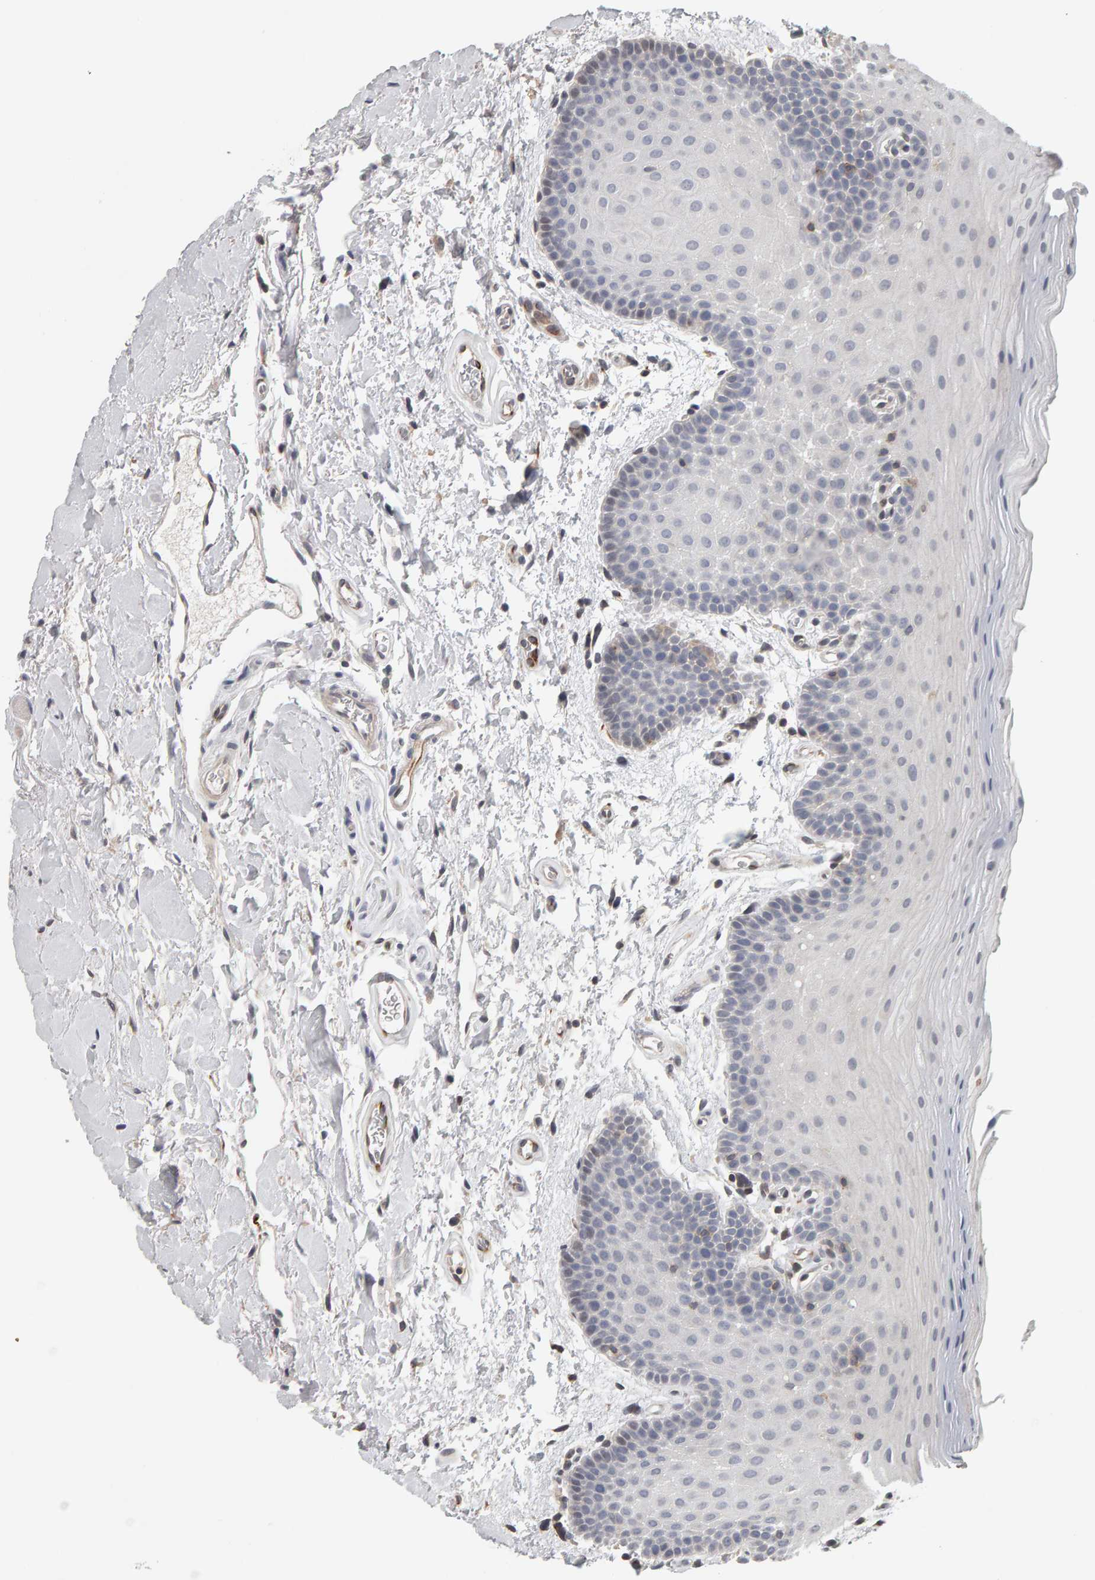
{"staining": {"intensity": "weak", "quantity": "<25%", "location": "cytoplasmic/membranous"}, "tissue": "oral mucosa", "cell_type": "Squamous epithelial cells", "image_type": "normal", "snomed": [{"axis": "morphology", "description": "Normal tissue, NOS"}, {"axis": "topography", "description": "Oral tissue"}], "caption": "Oral mucosa was stained to show a protein in brown. There is no significant positivity in squamous epithelial cells. Brightfield microscopy of IHC stained with DAB (3,3'-diaminobenzidine) (brown) and hematoxylin (blue), captured at high magnification.", "gene": "TEFM", "patient": {"sex": "male", "age": 62}}